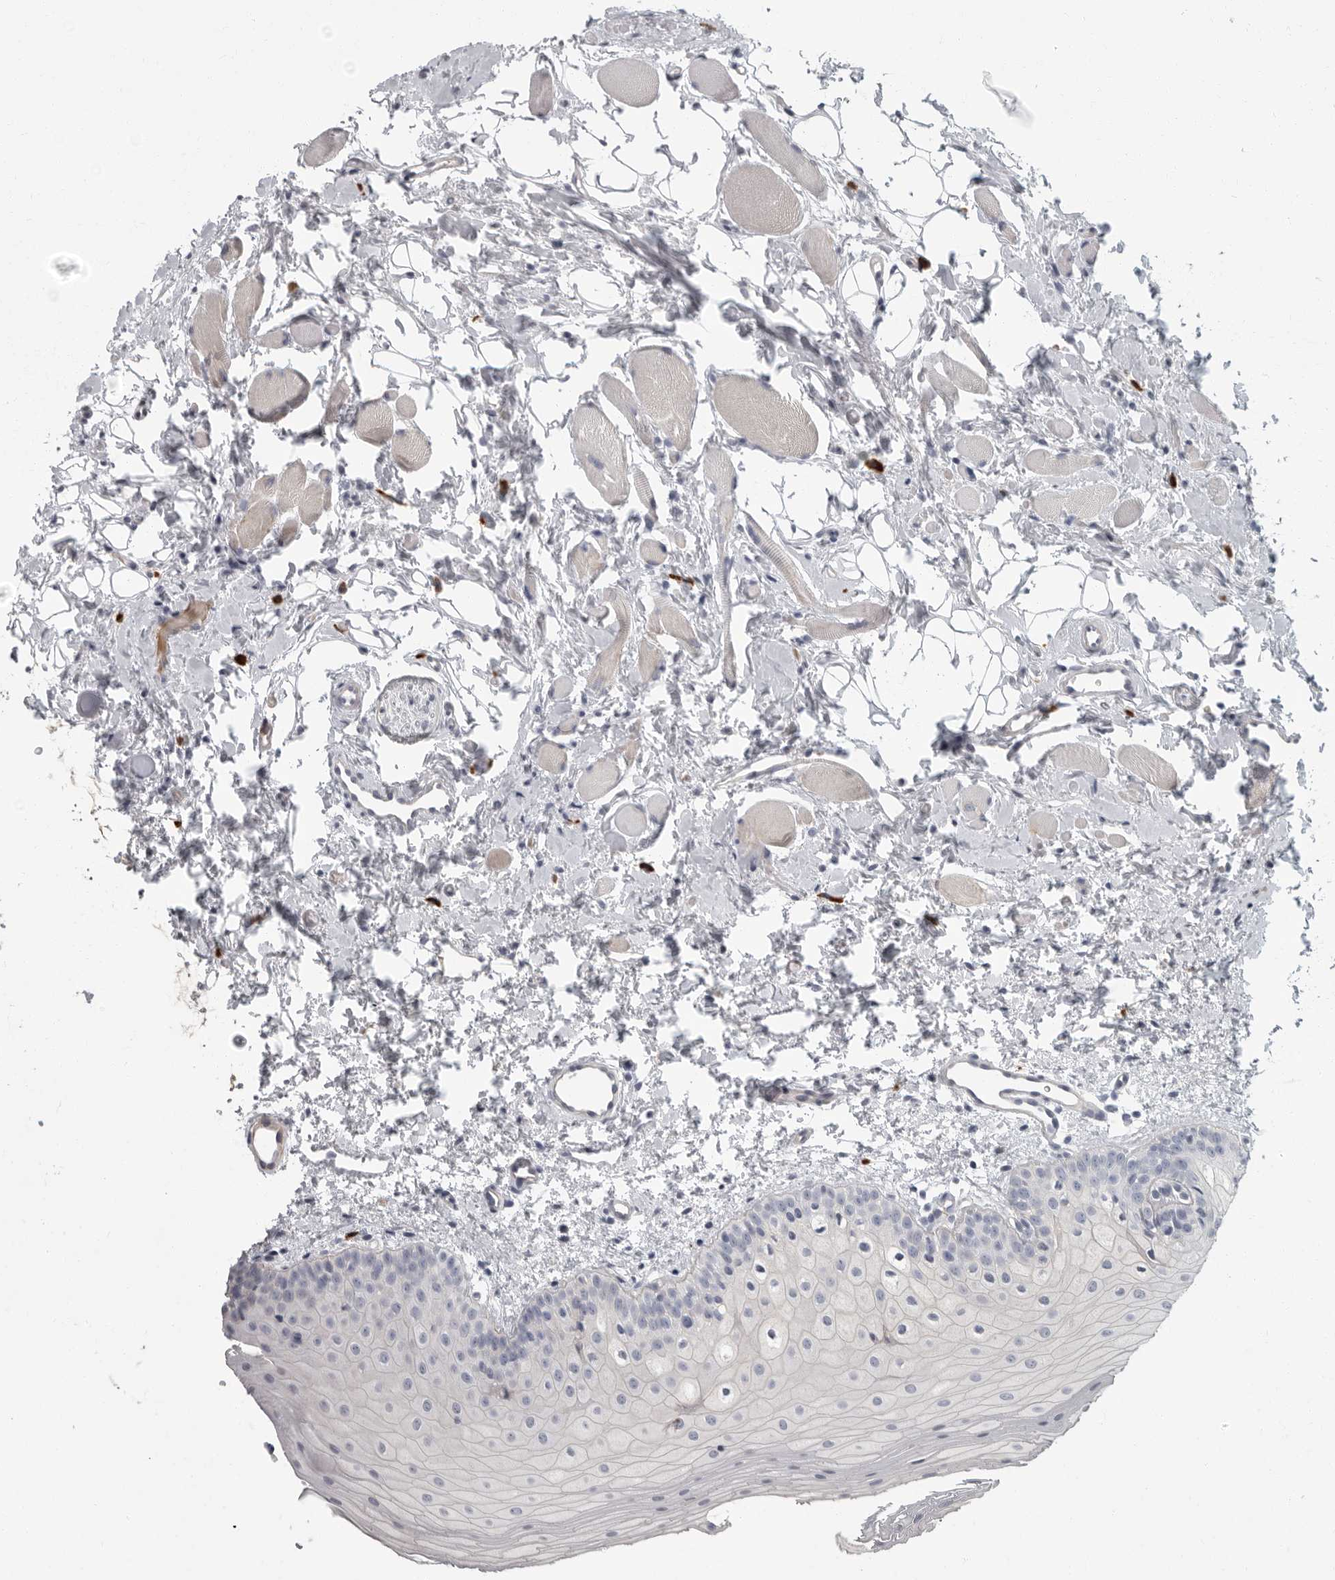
{"staining": {"intensity": "negative", "quantity": "none", "location": "none"}, "tissue": "oral mucosa", "cell_type": "Squamous epithelial cells", "image_type": "normal", "snomed": [{"axis": "morphology", "description": "Normal tissue, NOS"}, {"axis": "topography", "description": "Oral tissue"}], "caption": "High power microscopy micrograph of an IHC micrograph of benign oral mucosa, revealing no significant staining in squamous epithelial cells. (DAB immunohistochemistry with hematoxylin counter stain).", "gene": "SLC25A39", "patient": {"sex": "male", "age": 28}}